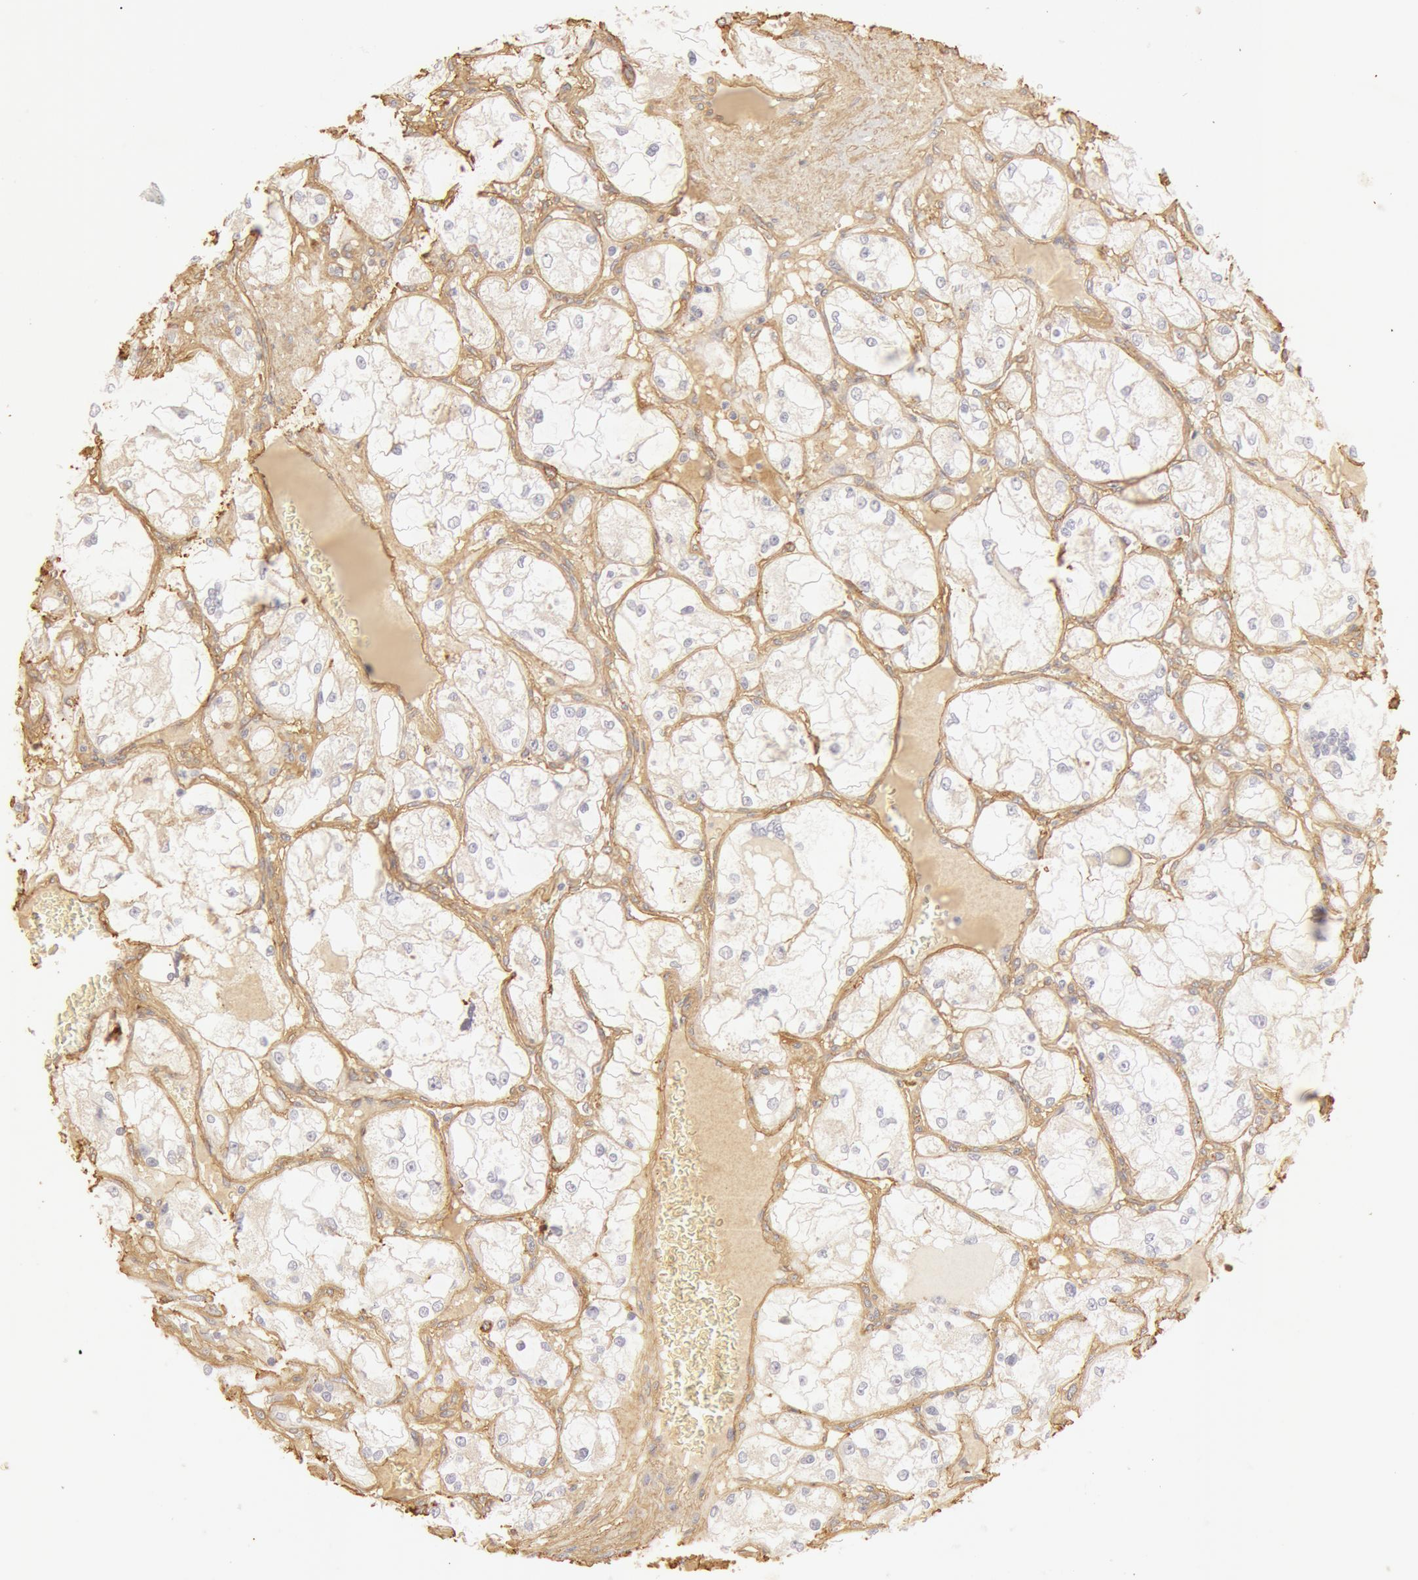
{"staining": {"intensity": "negative", "quantity": "none", "location": "none"}, "tissue": "renal cancer", "cell_type": "Tumor cells", "image_type": "cancer", "snomed": [{"axis": "morphology", "description": "Adenocarcinoma, NOS"}, {"axis": "topography", "description": "Kidney"}], "caption": "A photomicrograph of human renal adenocarcinoma is negative for staining in tumor cells.", "gene": "COL4A1", "patient": {"sex": "male", "age": 61}}